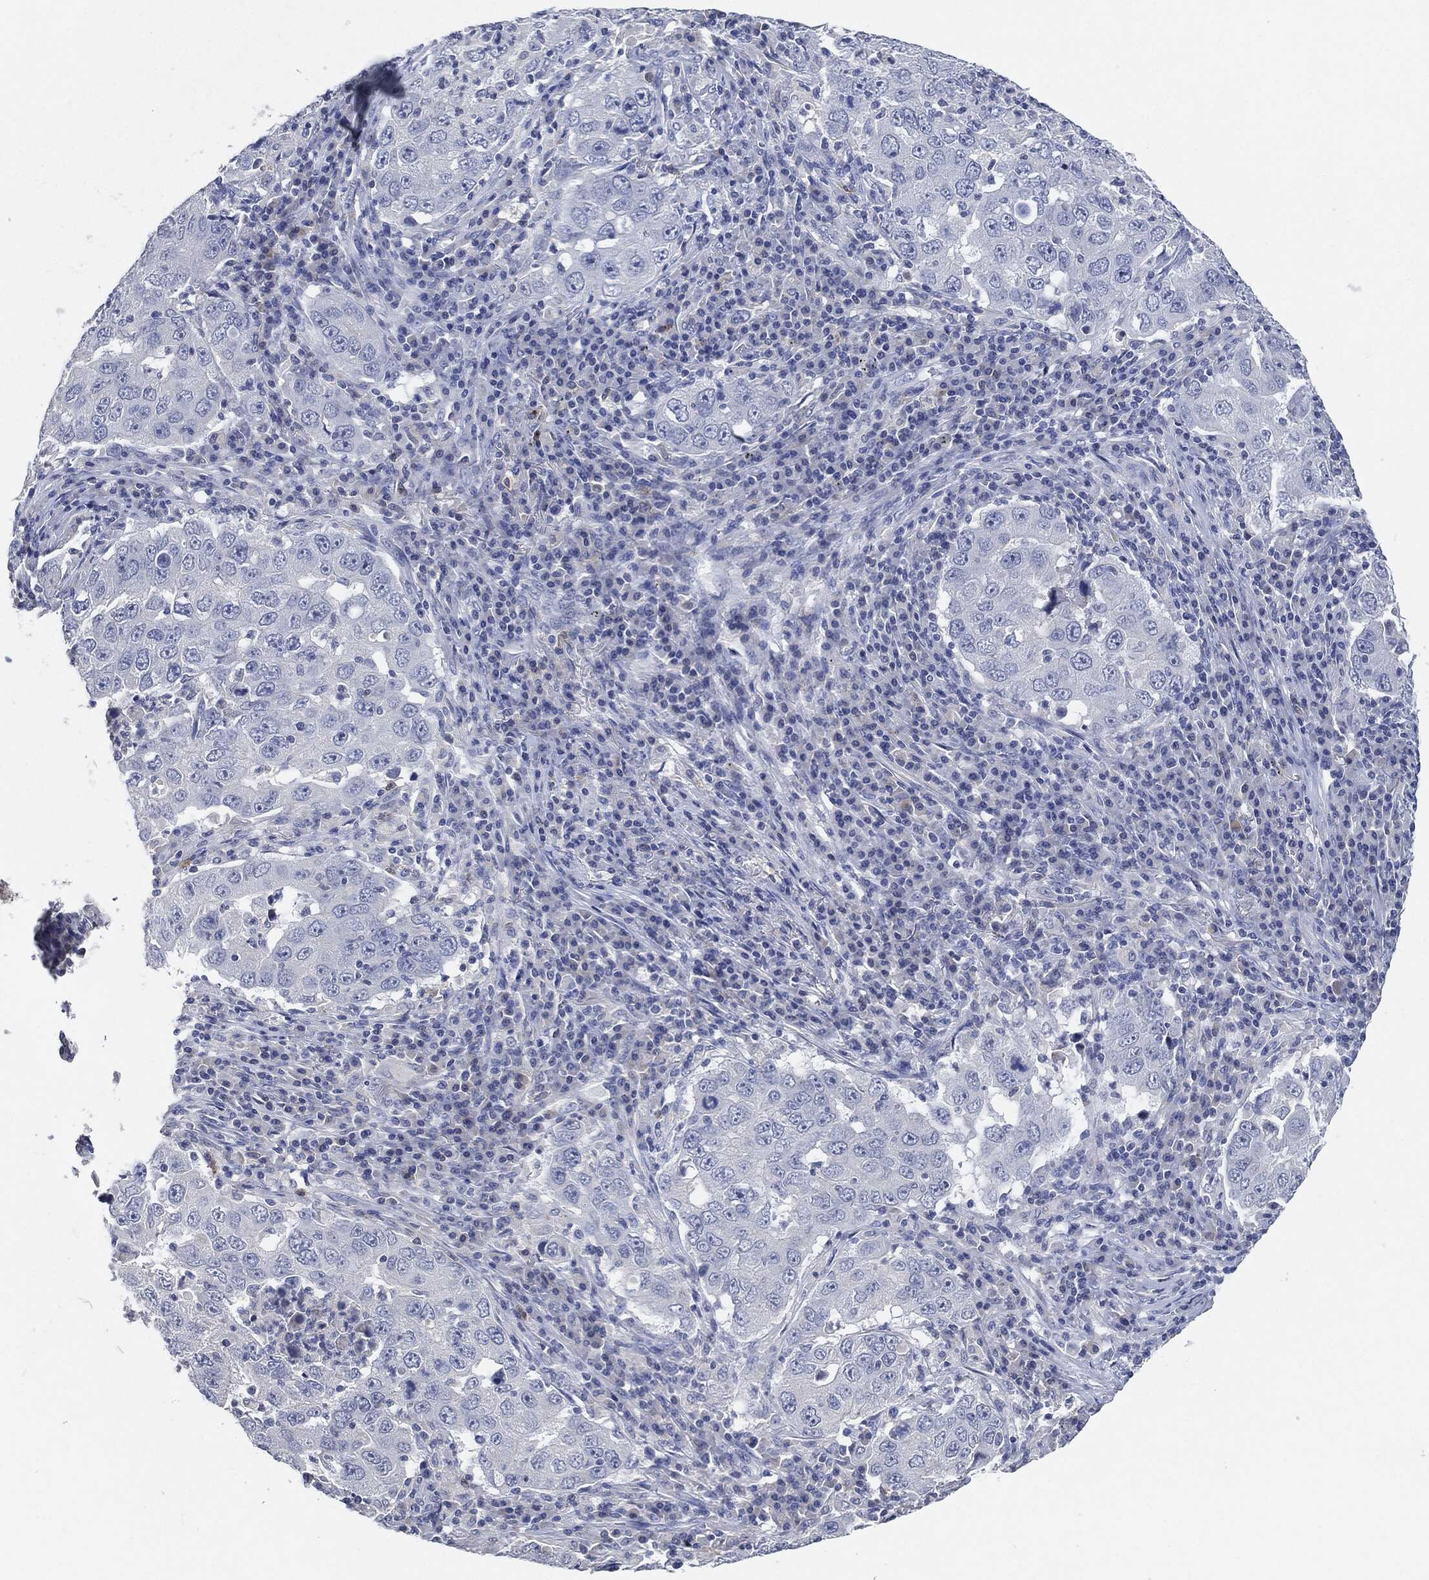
{"staining": {"intensity": "negative", "quantity": "none", "location": "none"}, "tissue": "lung cancer", "cell_type": "Tumor cells", "image_type": "cancer", "snomed": [{"axis": "morphology", "description": "Adenocarcinoma, NOS"}, {"axis": "topography", "description": "Lung"}], "caption": "An immunohistochemistry image of lung cancer is shown. There is no staining in tumor cells of lung cancer.", "gene": "NTRK1", "patient": {"sex": "male", "age": 73}}